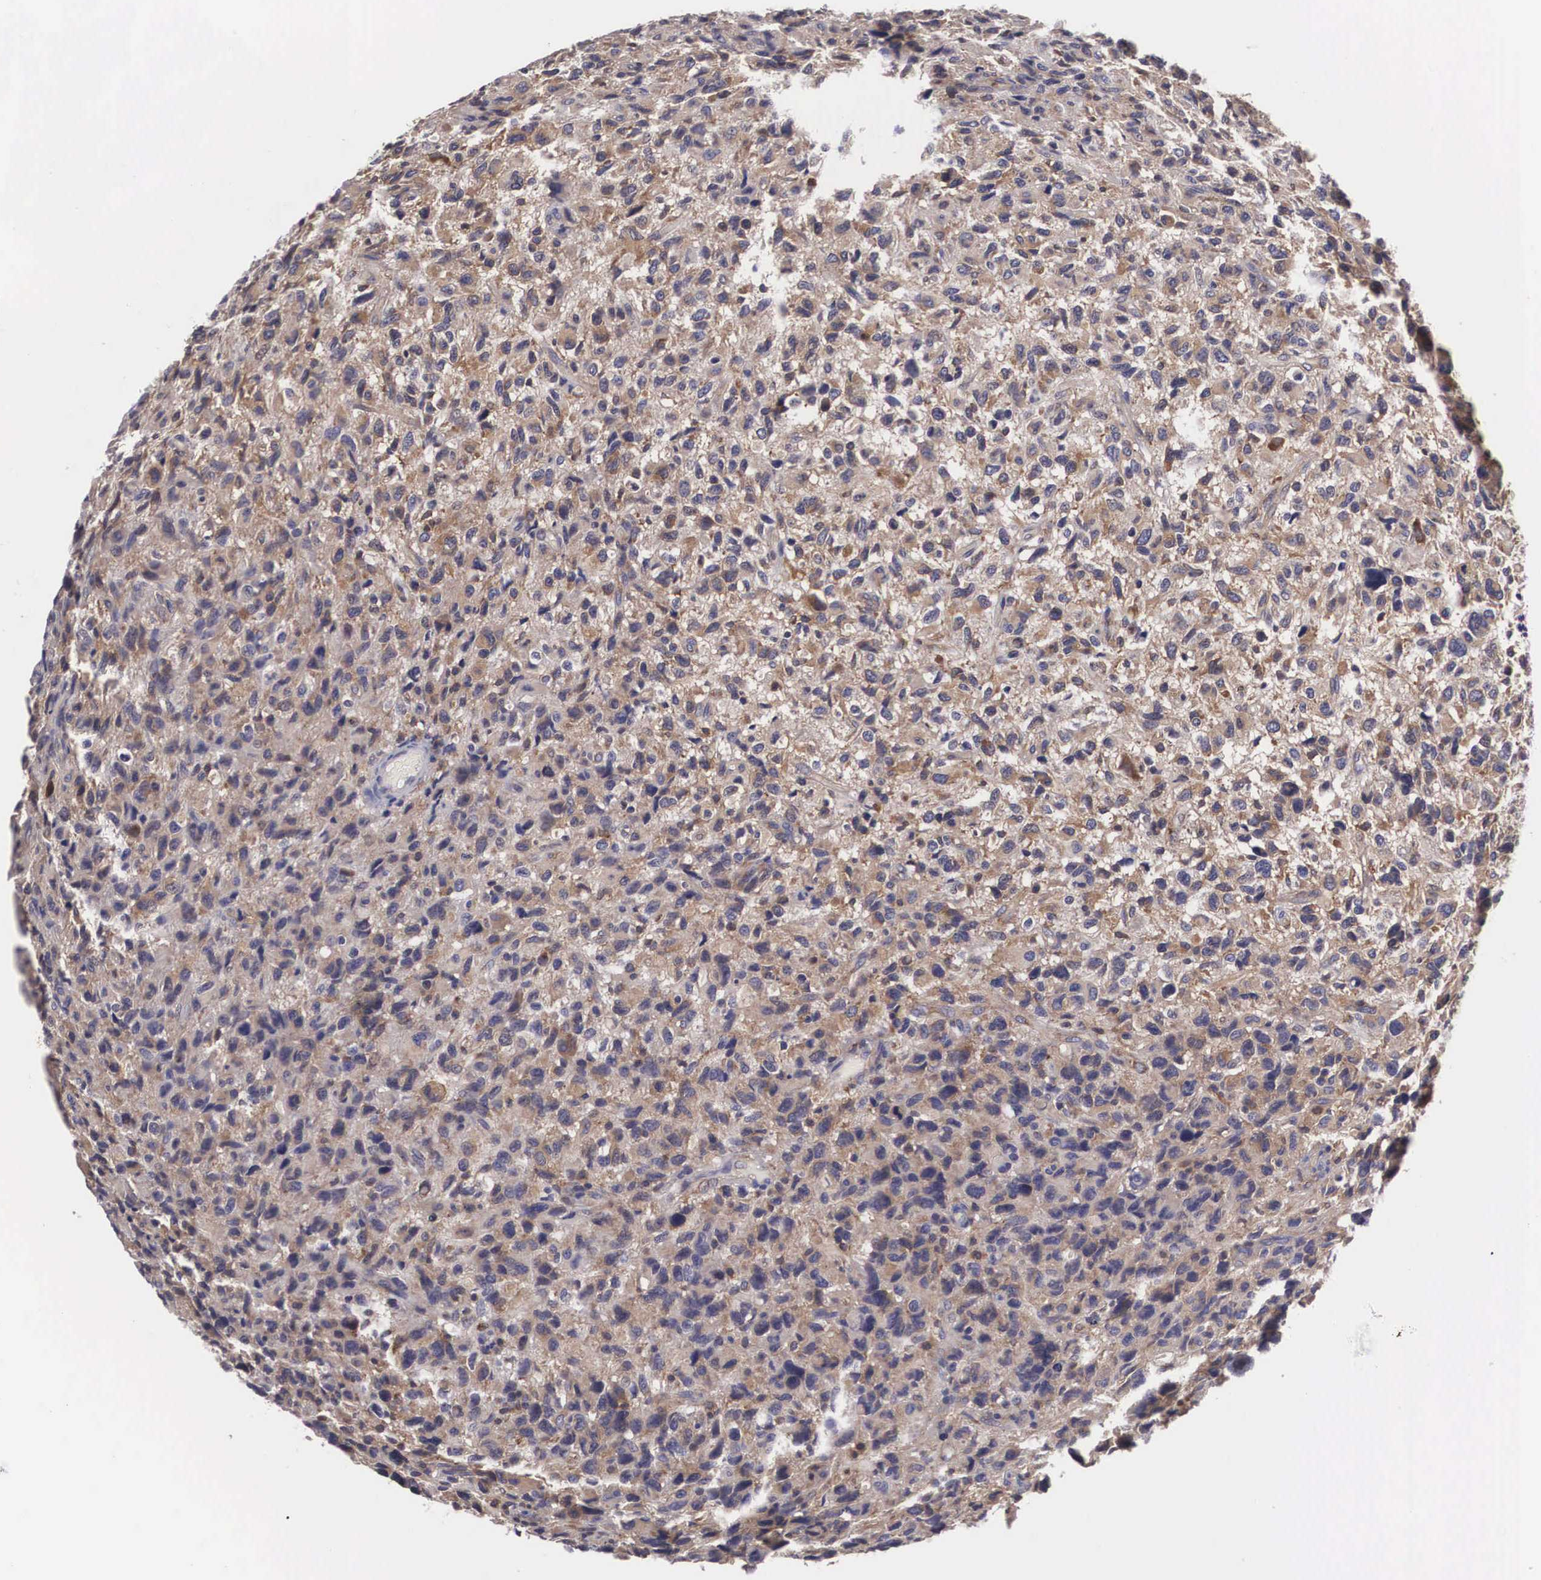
{"staining": {"intensity": "weak", "quantity": "25%-75%", "location": "cytoplasmic/membranous"}, "tissue": "glioma", "cell_type": "Tumor cells", "image_type": "cancer", "snomed": [{"axis": "morphology", "description": "Glioma, malignant, High grade"}, {"axis": "topography", "description": "Brain"}], "caption": "Malignant high-grade glioma tissue demonstrates weak cytoplasmic/membranous positivity in approximately 25%-75% of tumor cells, visualized by immunohistochemistry.", "gene": "GRIPAP1", "patient": {"sex": "female", "age": 60}}